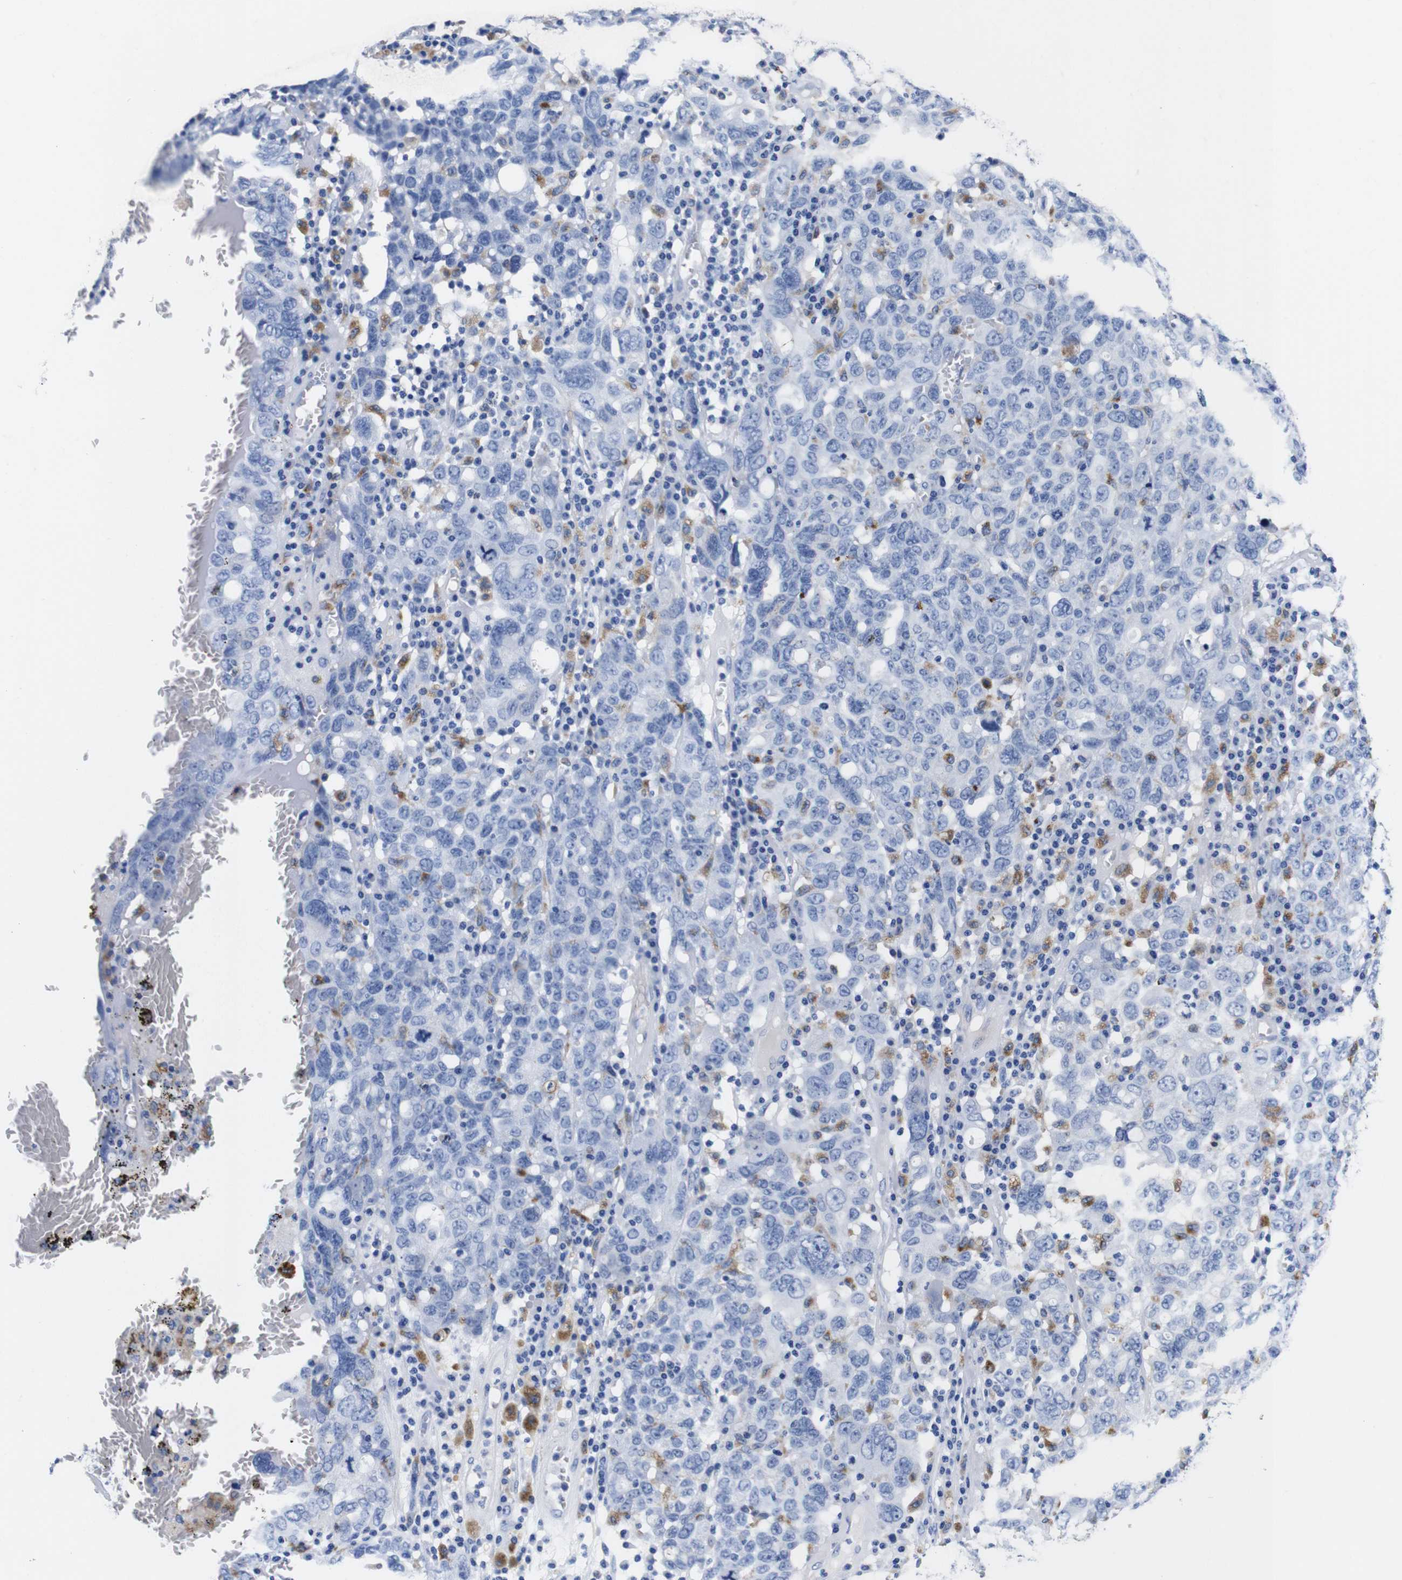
{"staining": {"intensity": "negative", "quantity": "none", "location": "none"}, "tissue": "ovarian cancer", "cell_type": "Tumor cells", "image_type": "cancer", "snomed": [{"axis": "morphology", "description": "Carcinoma, endometroid"}, {"axis": "topography", "description": "Ovary"}], "caption": "This is a photomicrograph of immunohistochemistry staining of endometroid carcinoma (ovarian), which shows no staining in tumor cells.", "gene": "HLA-DMB", "patient": {"sex": "female", "age": 62}}